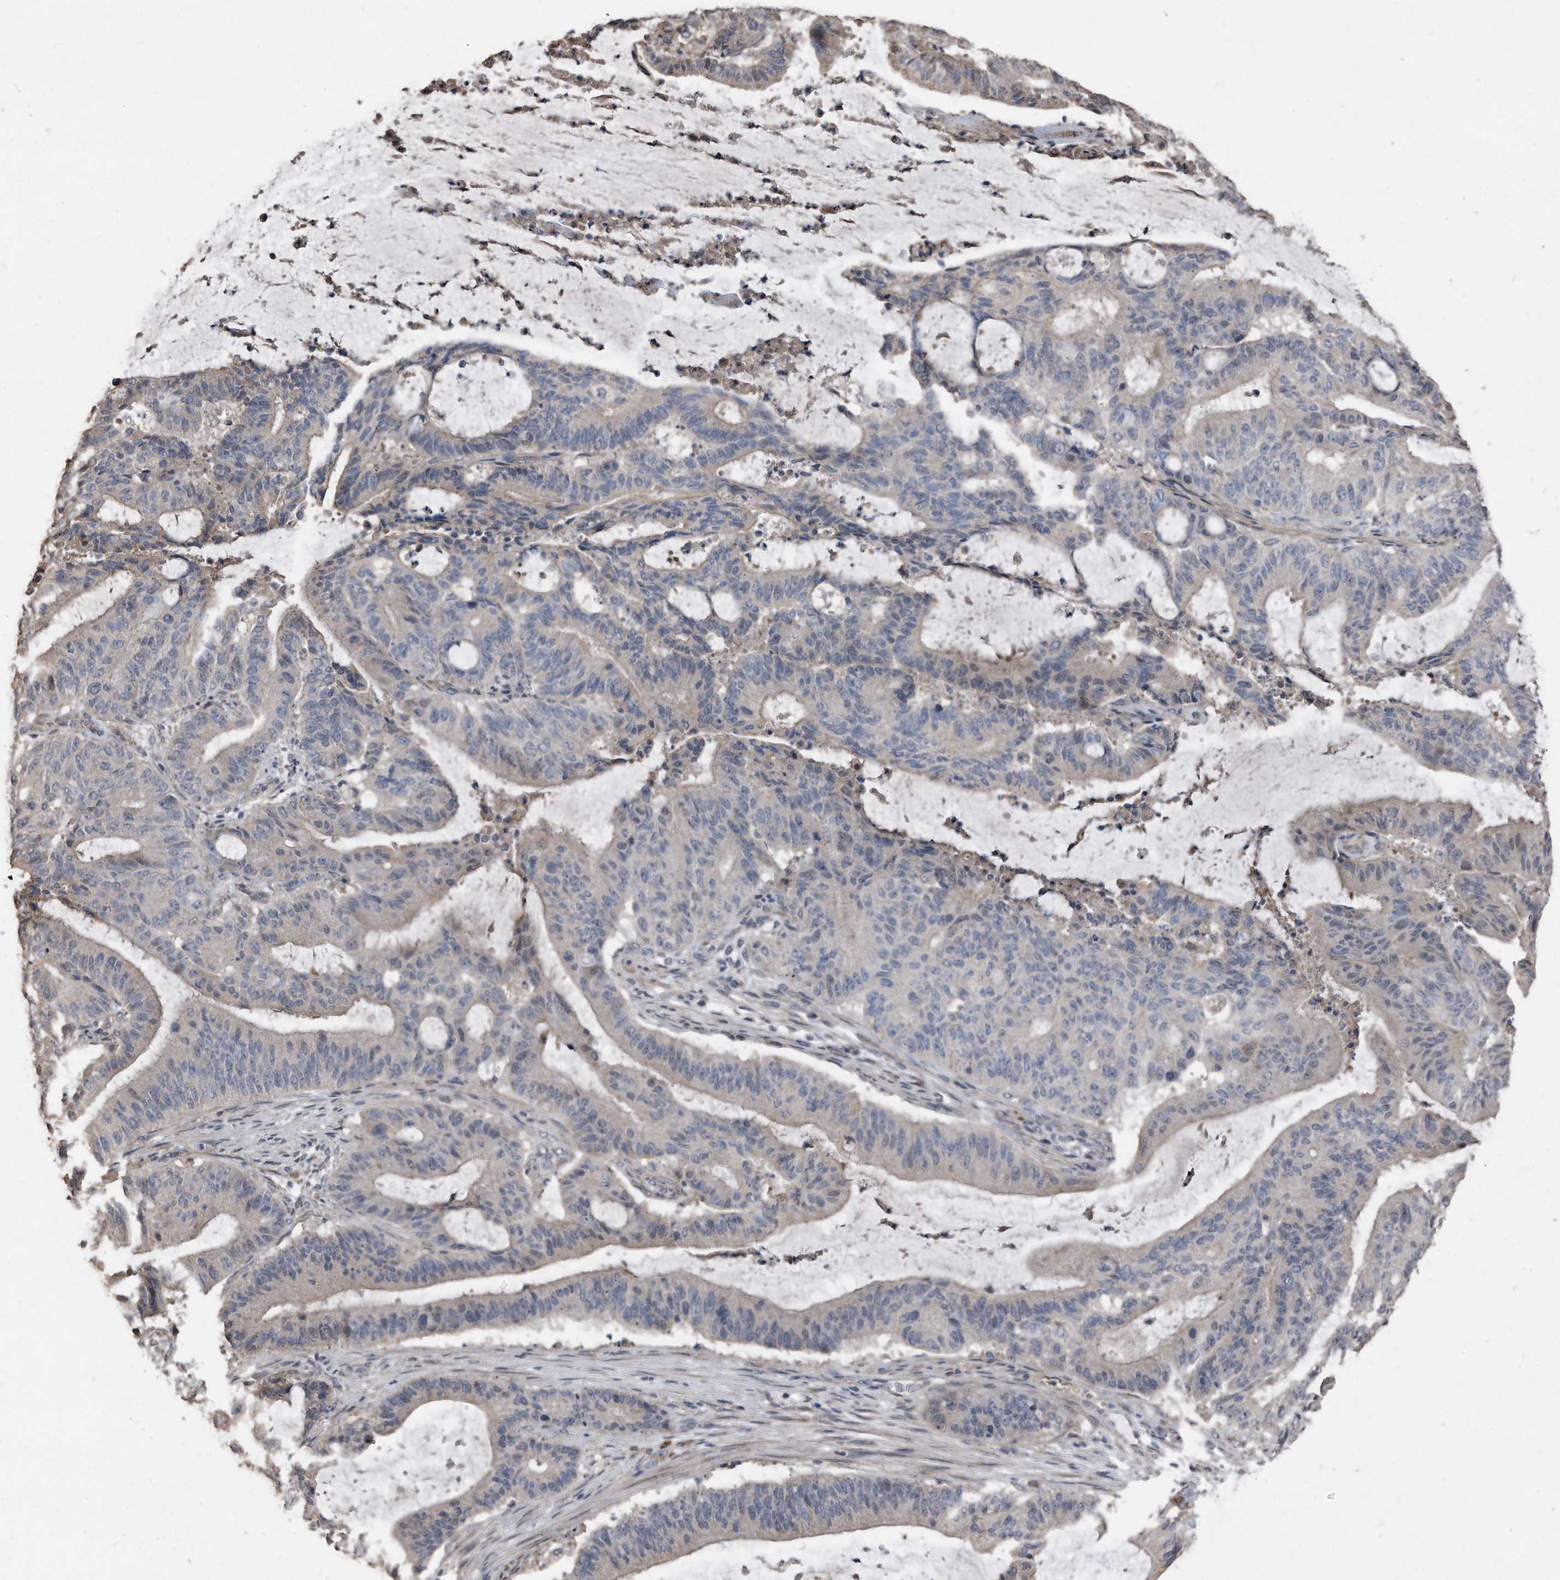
{"staining": {"intensity": "negative", "quantity": "none", "location": "none"}, "tissue": "liver cancer", "cell_type": "Tumor cells", "image_type": "cancer", "snomed": [{"axis": "morphology", "description": "Normal tissue, NOS"}, {"axis": "morphology", "description": "Cholangiocarcinoma"}, {"axis": "topography", "description": "Liver"}, {"axis": "topography", "description": "Peripheral nerve tissue"}], "caption": "This image is of liver cholangiocarcinoma stained with IHC to label a protein in brown with the nuclei are counter-stained blue. There is no expression in tumor cells. (DAB immunohistochemistry with hematoxylin counter stain).", "gene": "ANKRD10", "patient": {"sex": "female", "age": 73}}